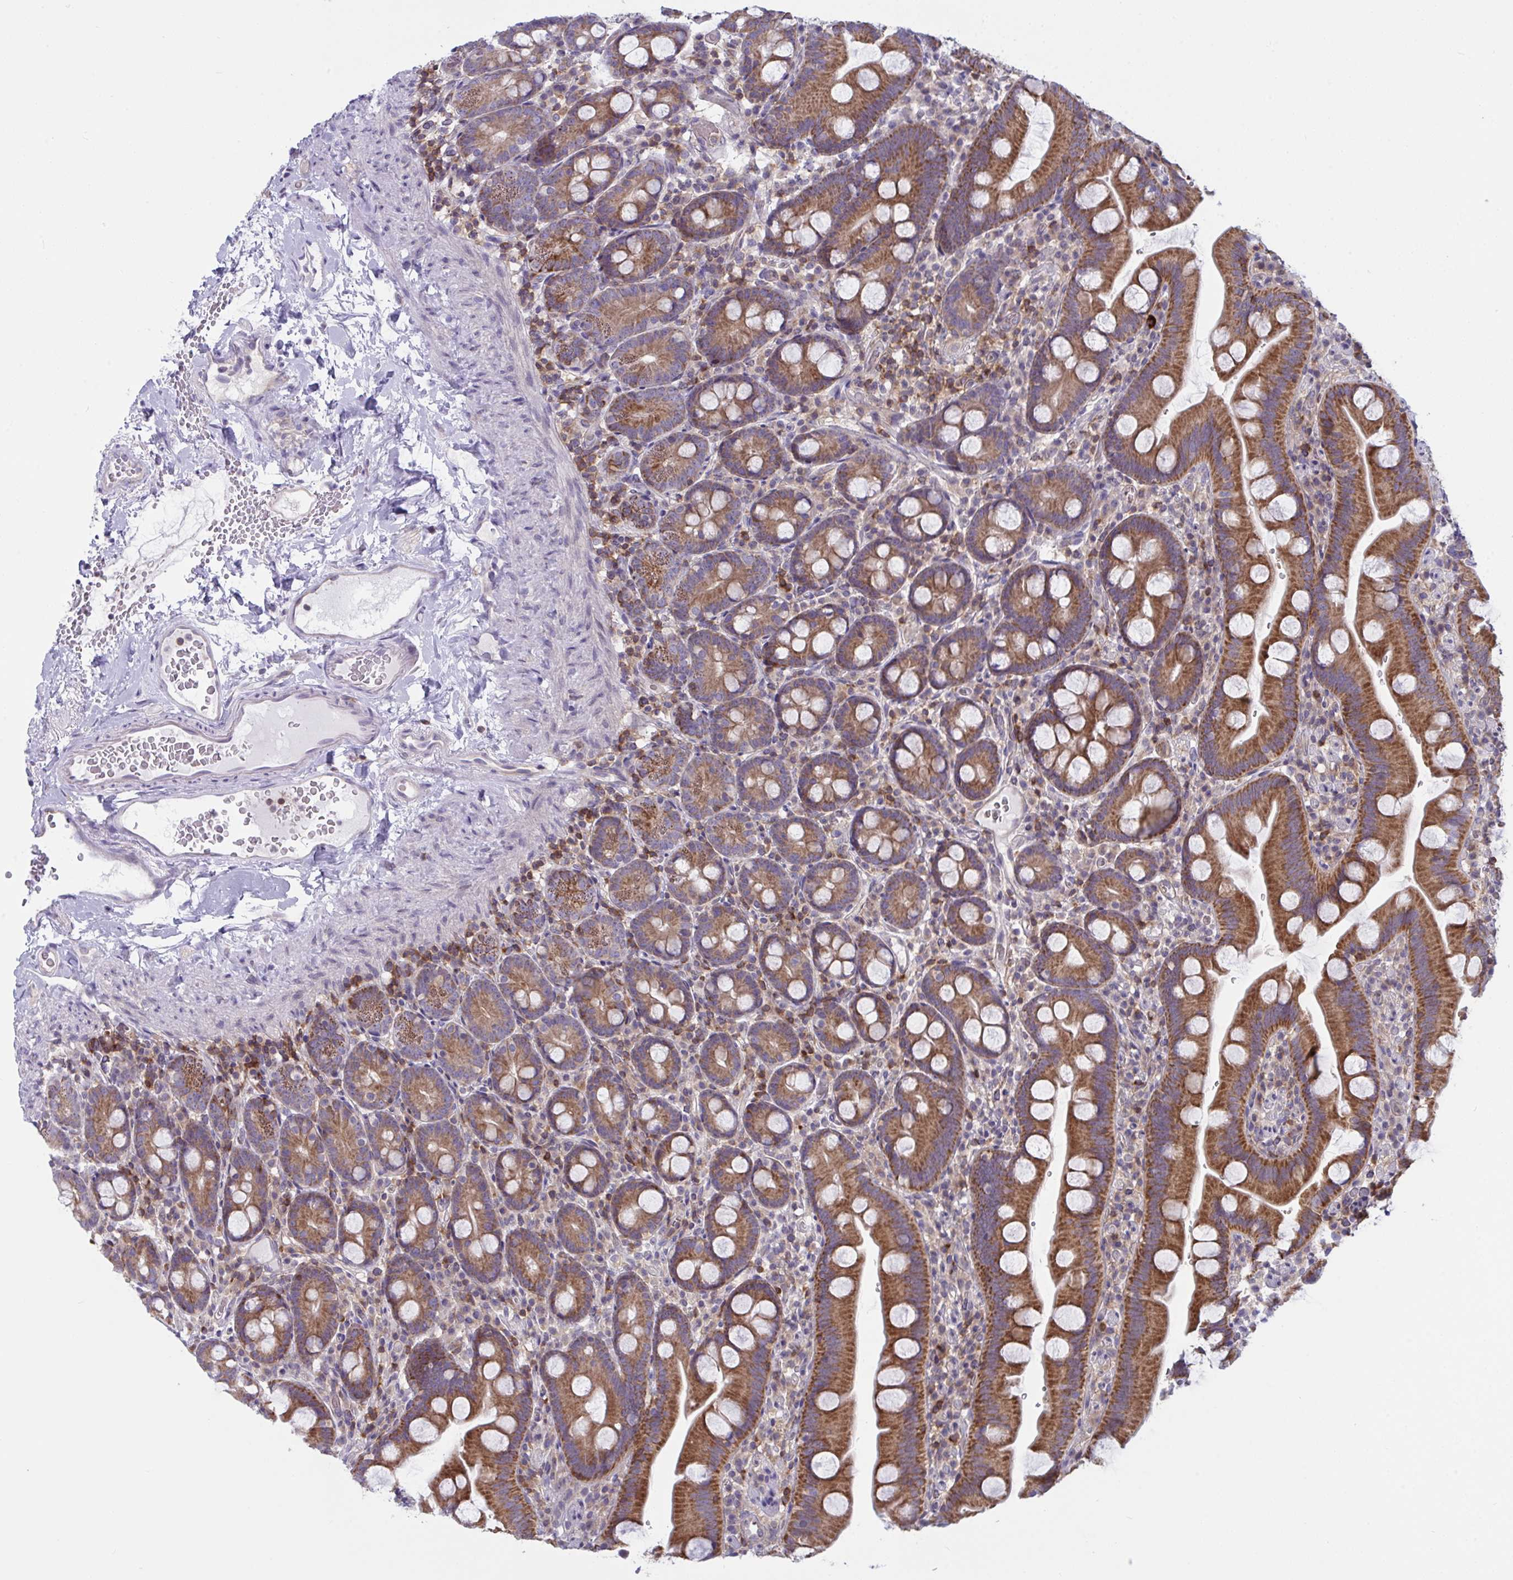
{"staining": {"intensity": "strong", "quantity": ">75%", "location": "cytoplasmic/membranous"}, "tissue": "small intestine", "cell_type": "Glandular cells", "image_type": "normal", "snomed": [{"axis": "morphology", "description": "Normal tissue, NOS"}, {"axis": "topography", "description": "Small intestine"}], "caption": "The immunohistochemical stain shows strong cytoplasmic/membranous staining in glandular cells of normal small intestine. The protein is shown in brown color, while the nuclei are stained blue.", "gene": "TANK", "patient": {"sex": "female", "age": 68}}